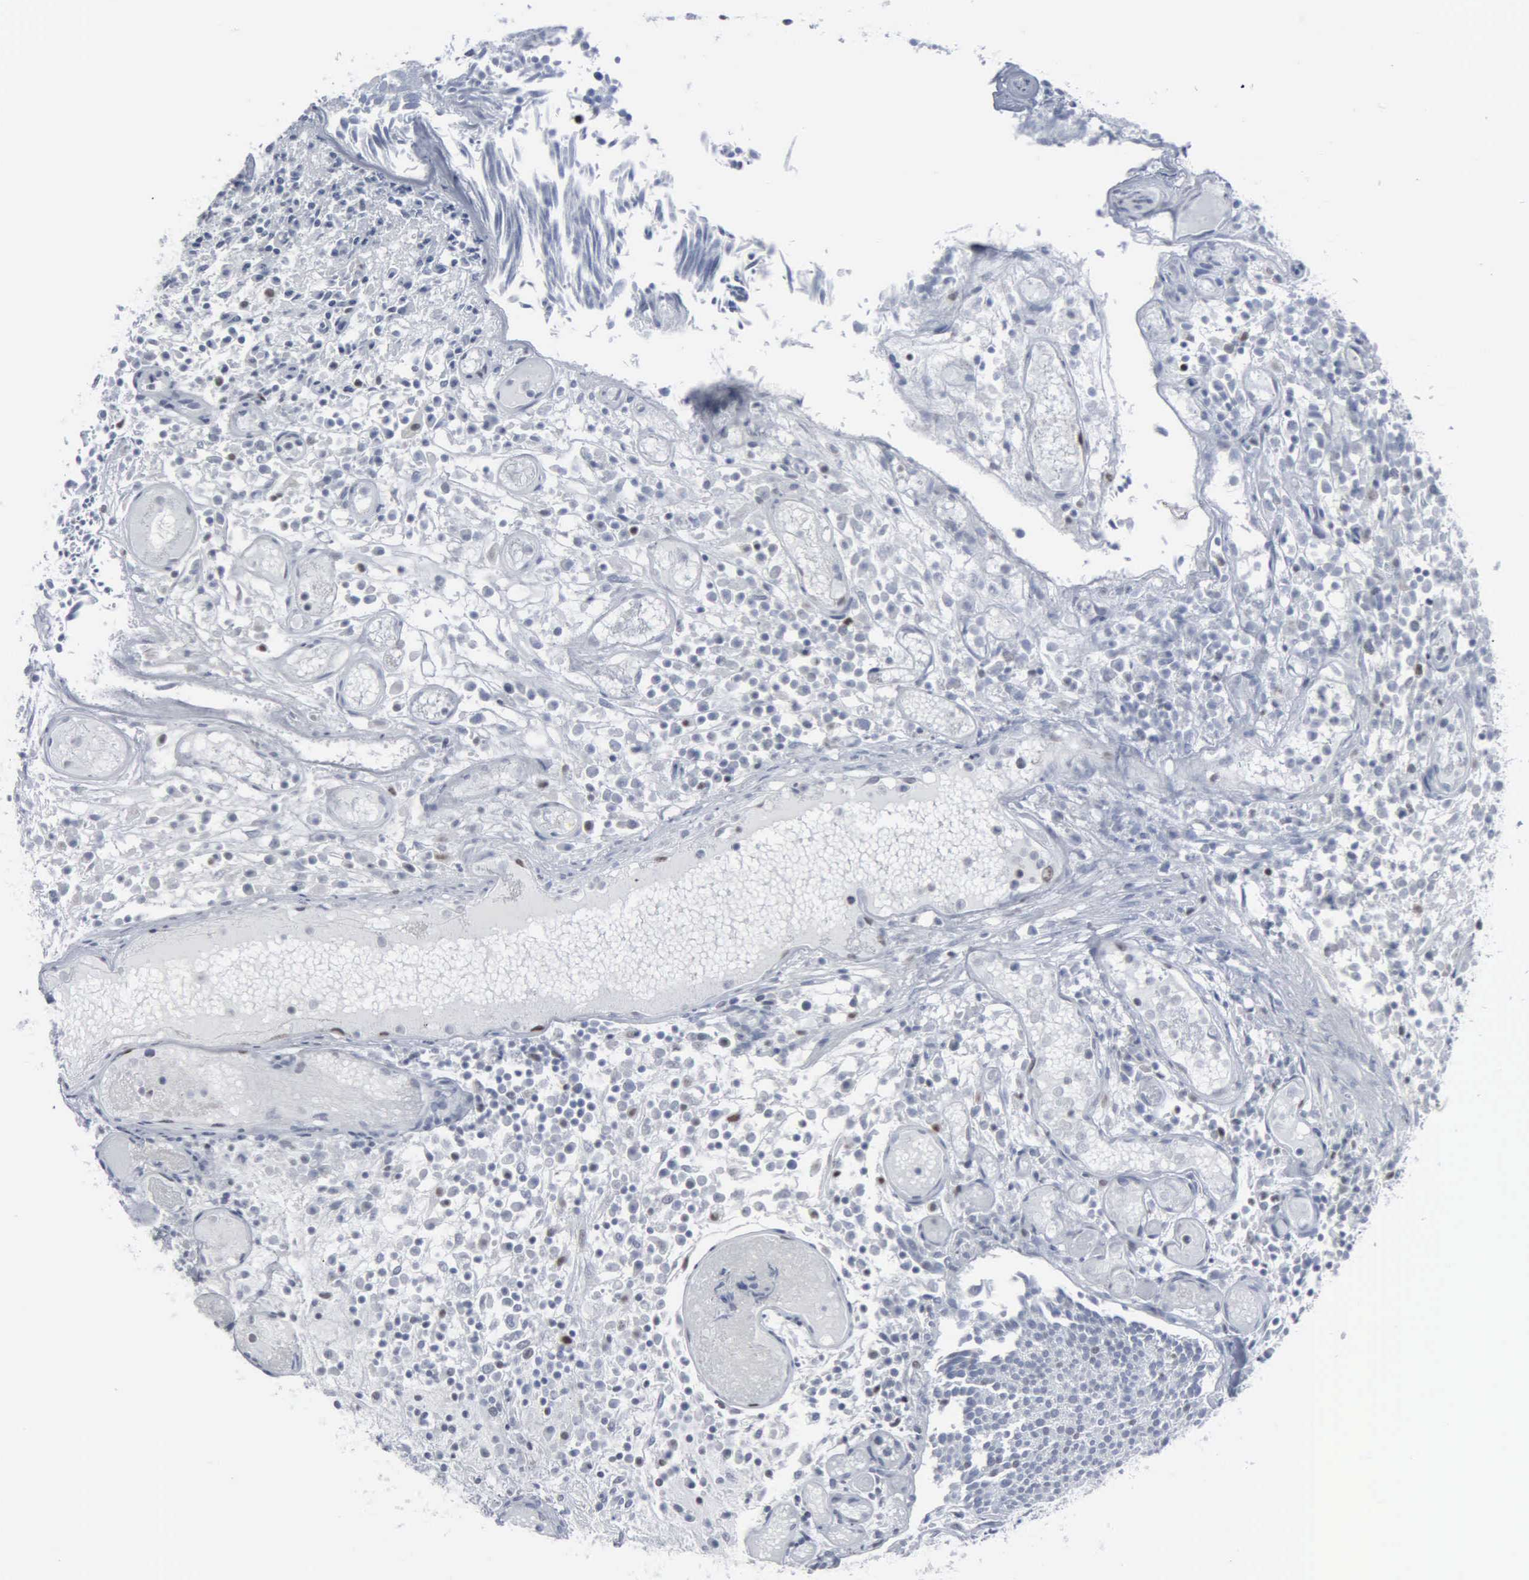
{"staining": {"intensity": "weak", "quantity": "<25%", "location": "nuclear"}, "tissue": "urothelial cancer", "cell_type": "Tumor cells", "image_type": "cancer", "snomed": [{"axis": "morphology", "description": "Urothelial carcinoma, Low grade"}, {"axis": "topography", "description": "Urinary bladder"}], "caption": "Urothelial carcinoma (low-grade) was stained to show a protein in brown. There is no significant expression in tumor cells.", "gene": "CCND3", "patient": {"sex": "male", "age": 85}}